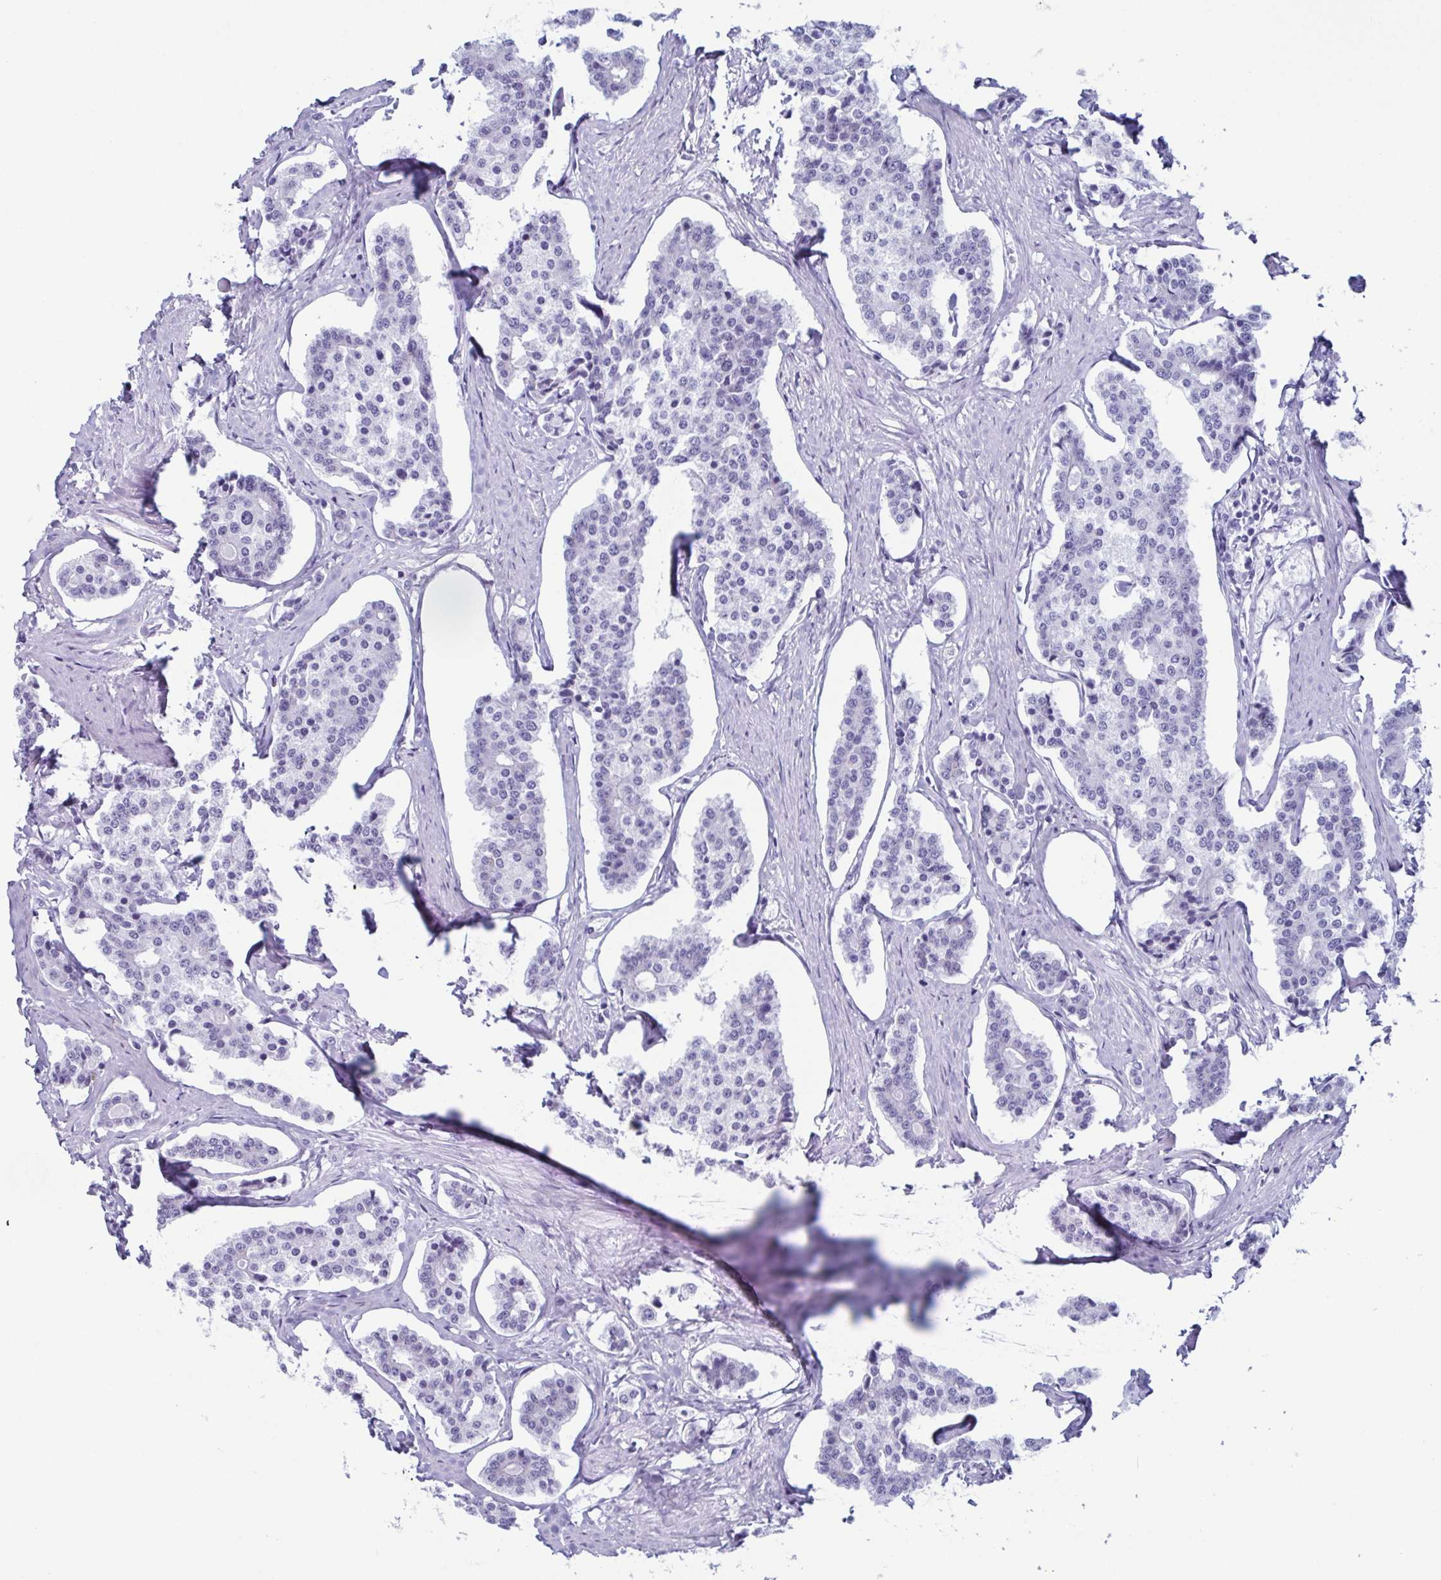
{"staining": {"intensity": "negative", "quantity": "none", "location": "none"}, "tissue": "carcinoid", "cell_type": "Tumor cells", "image_type": "cancer", "snomed": [{"axis": "morphology", "description": "Carcinoid, malignant, NOS"}, {"axis": "topography", "description": "Small intestine"}], "caption": "Image shows no protein staining in tumor cells of carcinoid tissue.", "gene": "ENKUR", "patient": {"sex": "female", "age": 65}}